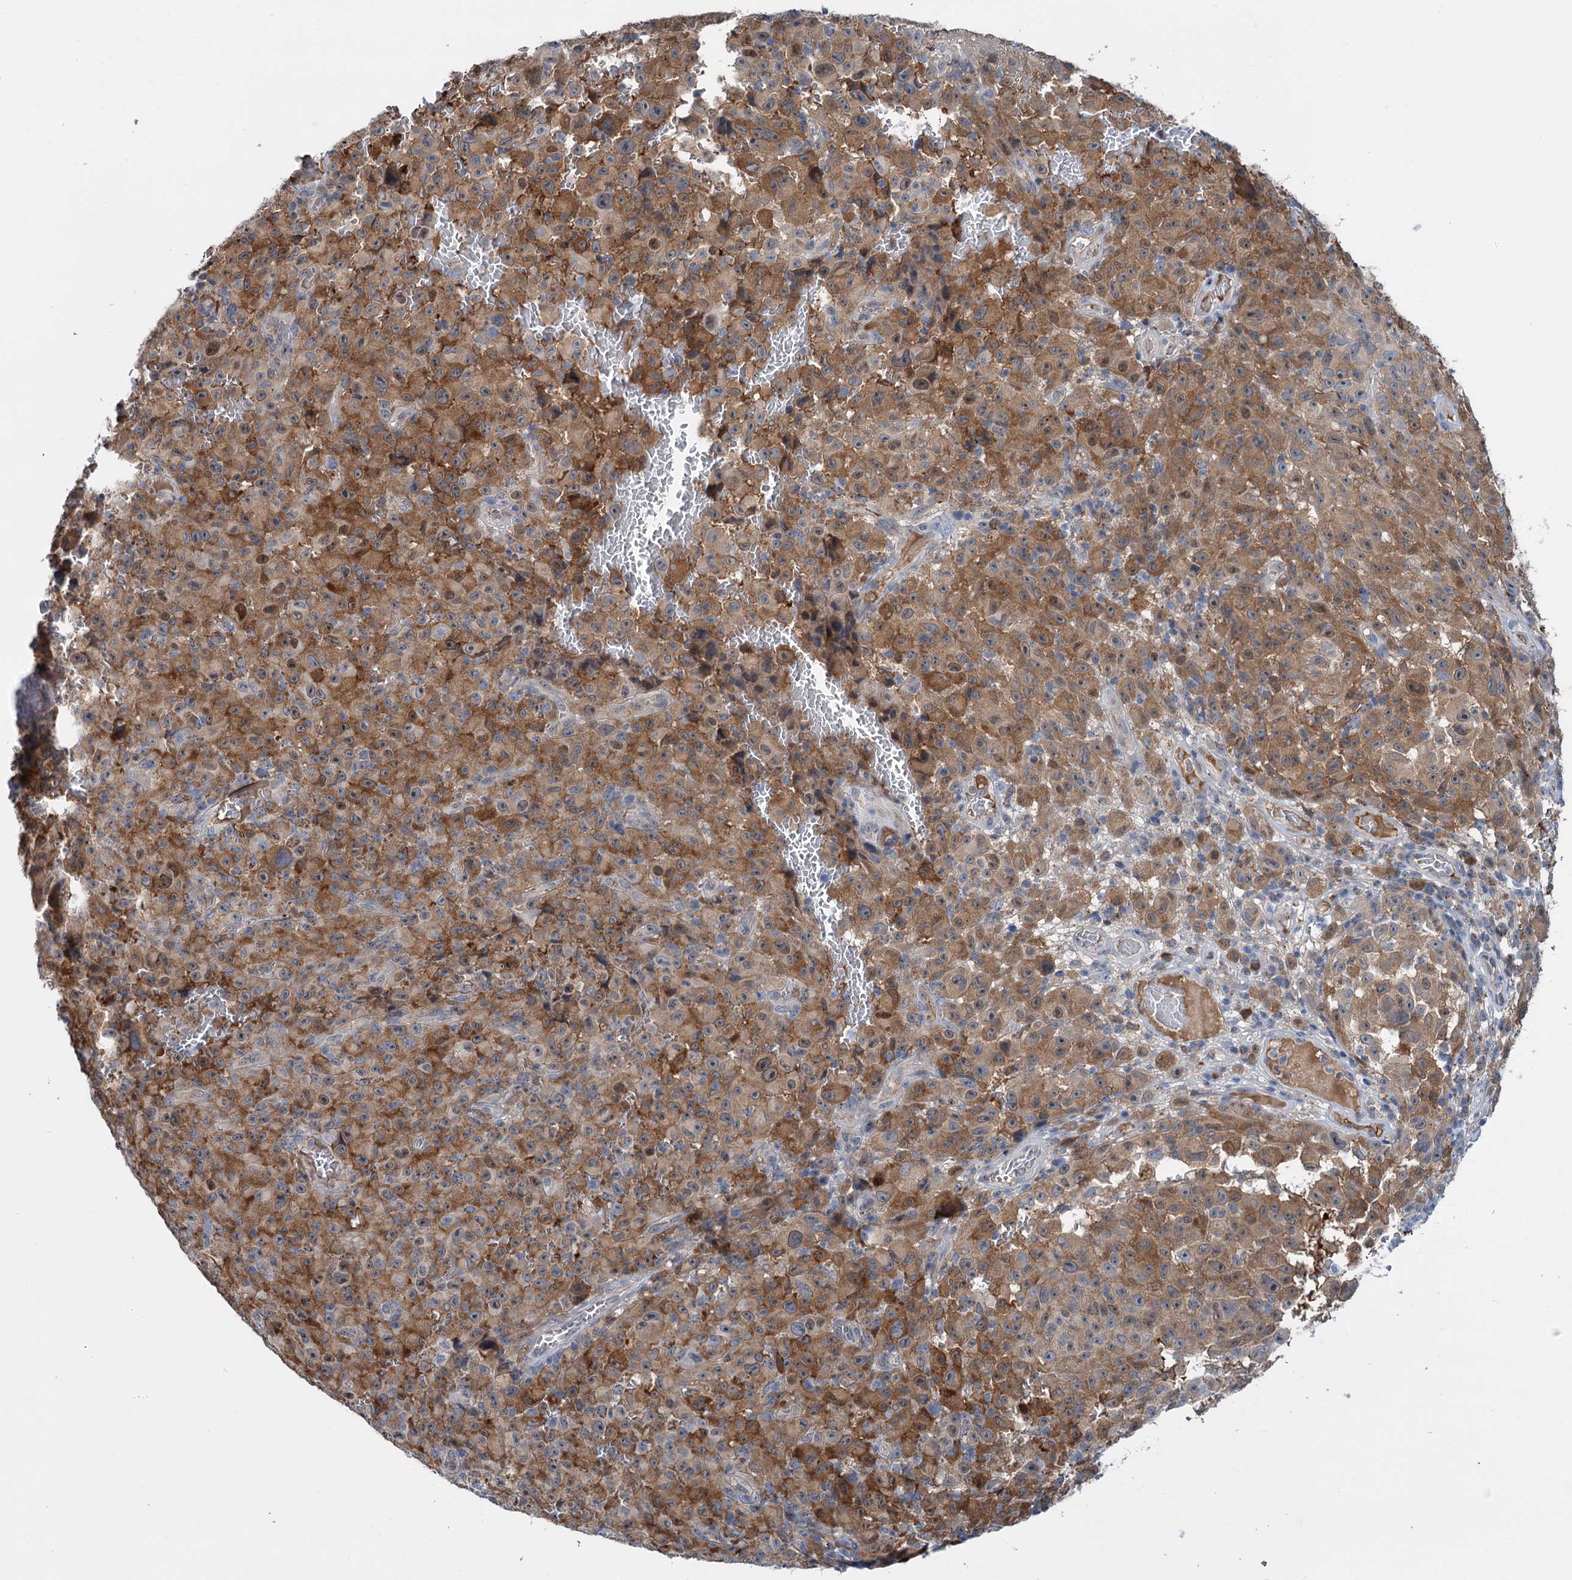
{"staining": {"intensity": "moderate", "quantity": "25%-75%", "location": "cytoplasmic/membranous"}, "tissue": "melanoma", "cell_type": "Tumor cells", "image_type": "cancer", "snomed": [{"axis": "morphology", "description": "Malignant melanoma, NOS"}, {"axis": "topography", "description": "Skin"}], "caption": "Protein staining reveals moderate cytoplasmic/membranous expression in about 25%-75% of tumor cells in melanoma.", "gene": "LPIN1", "patient": {"sex": "female", "age": 82}}